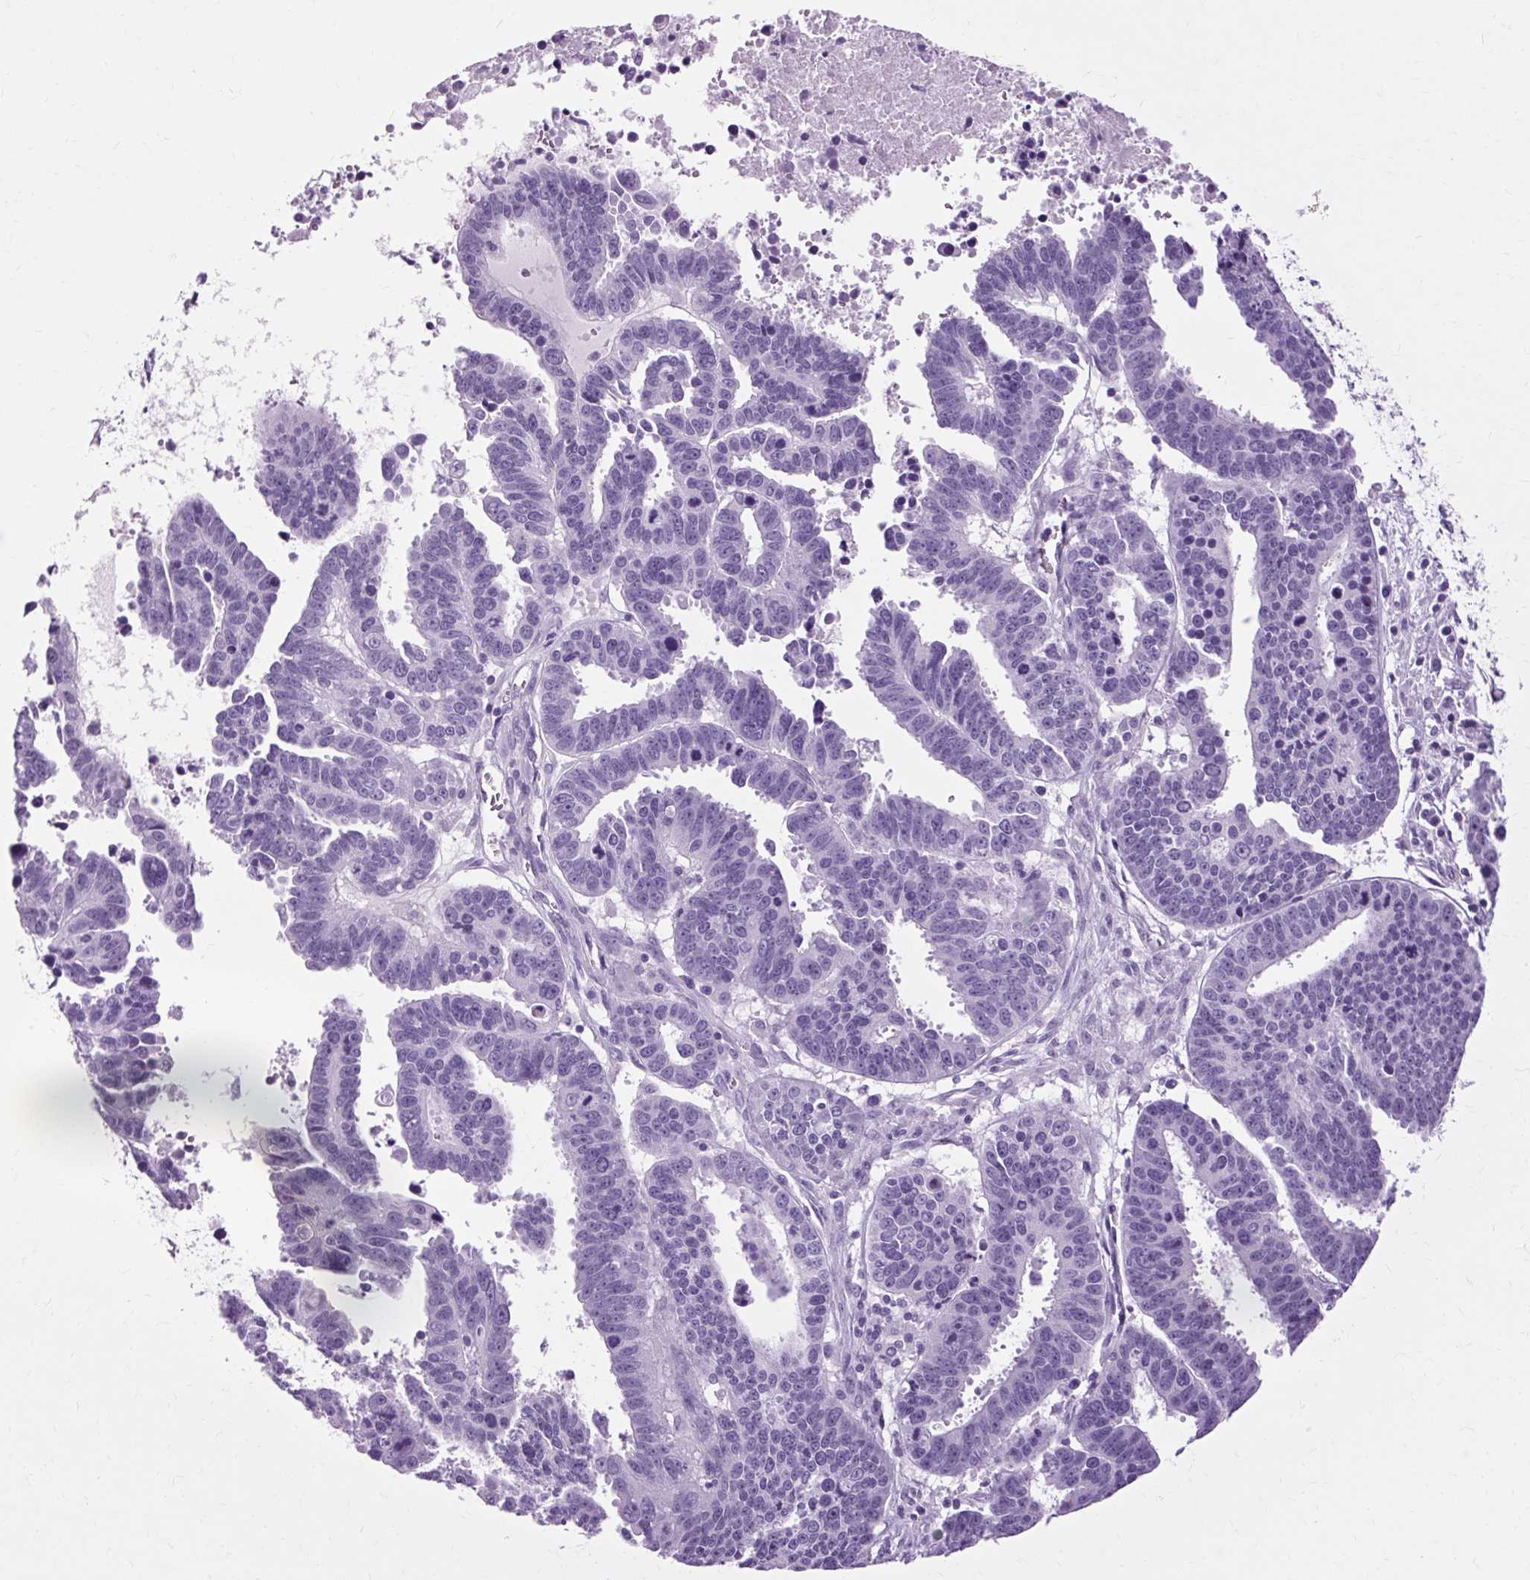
{"staining": {"intensity": "negative", "quantity": "none", "location": "none"}, "tissue": "ovarian cancer", "cell_type": "Tumor cells", "image_type": "cancer", "snomed": [{"axis": "morphology", "description": "Carcinoma, endometroid"}, {"axis": "morphology", "description": "Cystadenocarcinoma, serous, NOS"}, {"axis": "topography", "description": "Ovary"}], "caption": "Human ovarian cancer (serous cystadenocarcinoma) stained for a protein using immunohistochemistry displays no staining in tumor cells.", "gene": "OOEP", "patient": {"sex": "female", "age": 45}}